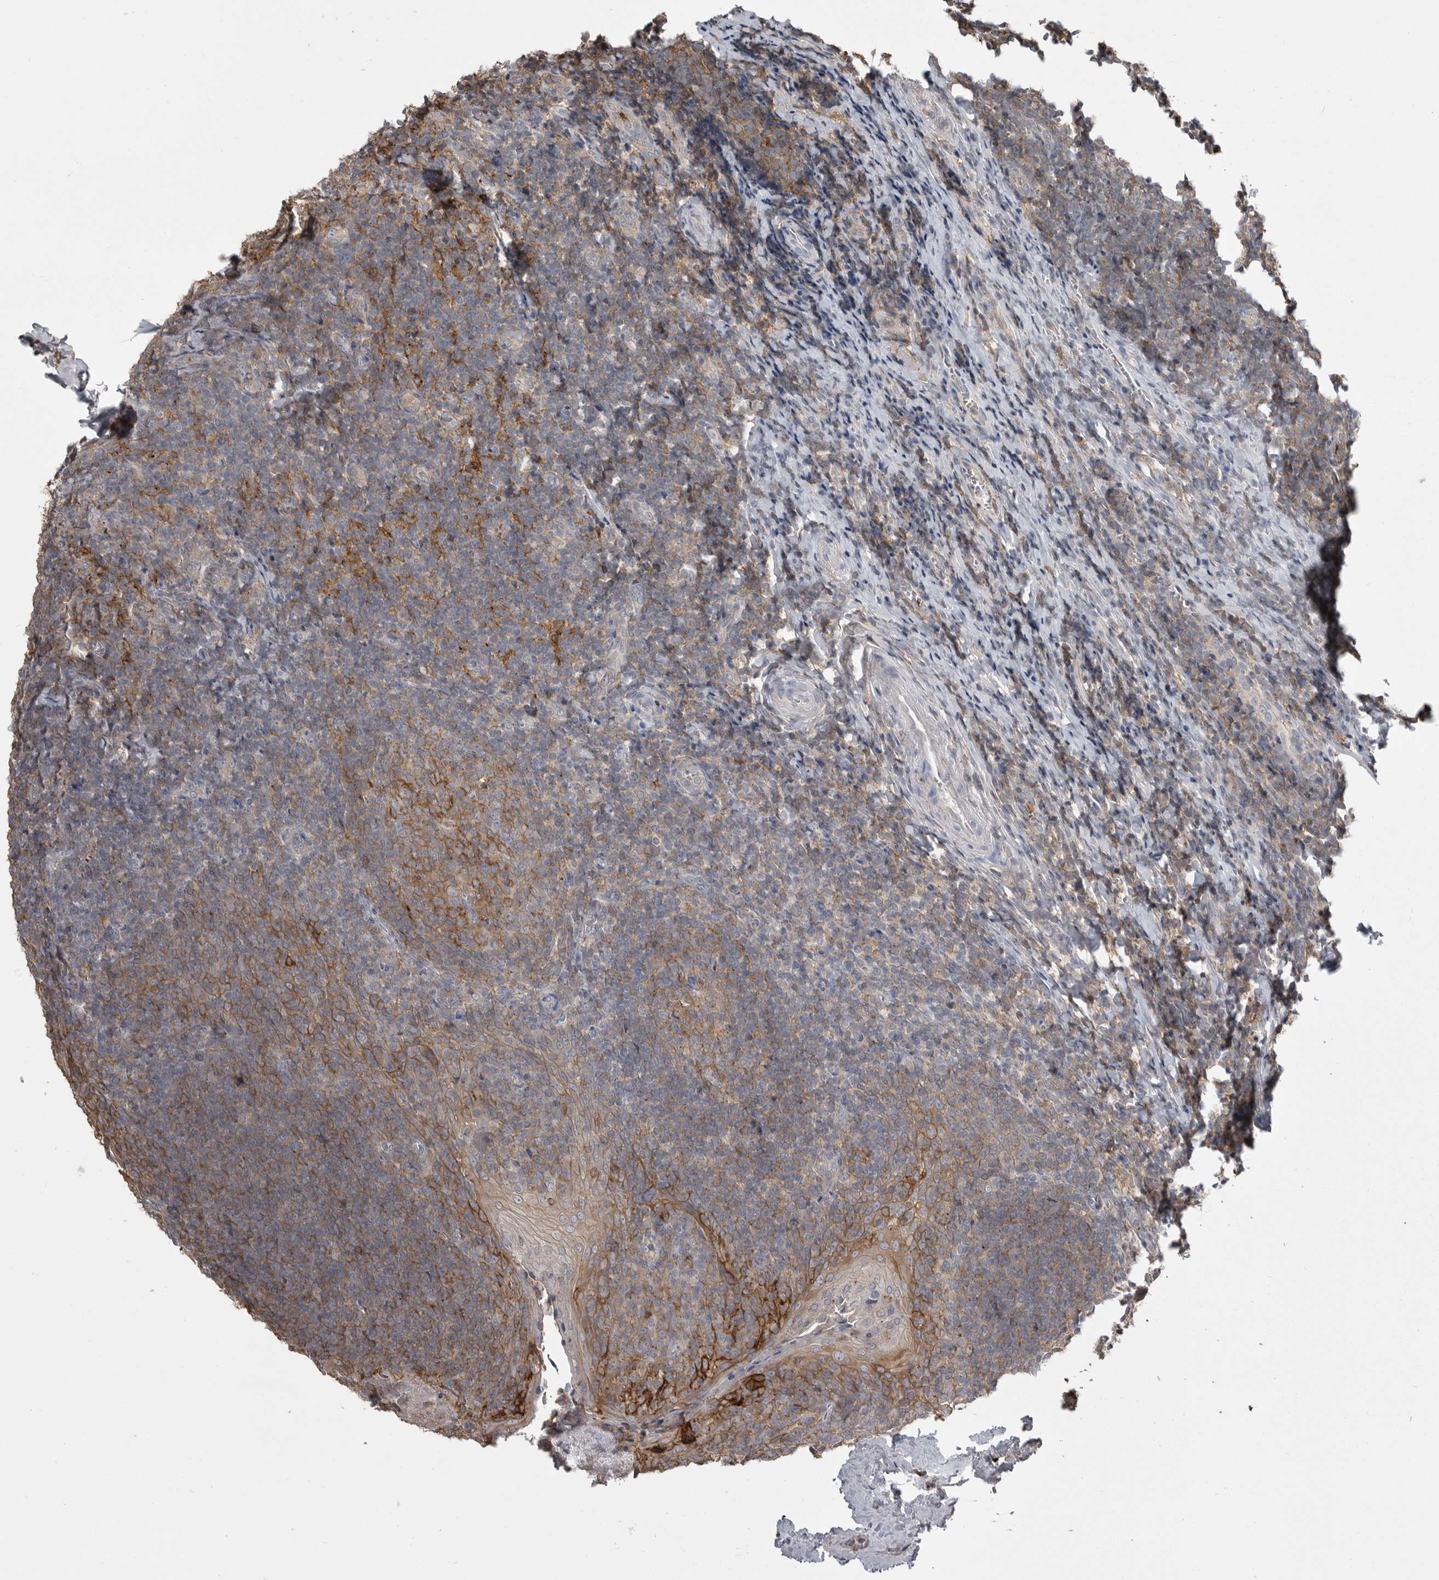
{"staining": {"intensity": "moderate", "quantity": ">75%", "location": "cytoplasmic/membranous"}, "tissue": "tonsil", "cell_type": "Germinal center cells", "image_type": "normal", "snomed": [{"axis": "morphology", "description": "Normal tissue, NOS"}, {"axis": "topography", "description": "Tonsil"}], "caption": "Tonsil stained with a brown dye displays moderate cytoplasmic/membranous positive positivity in approximately >75% of germinal center cells.", "gene": "CMTM6", "patient": {"sex": "male", "age": 27}}